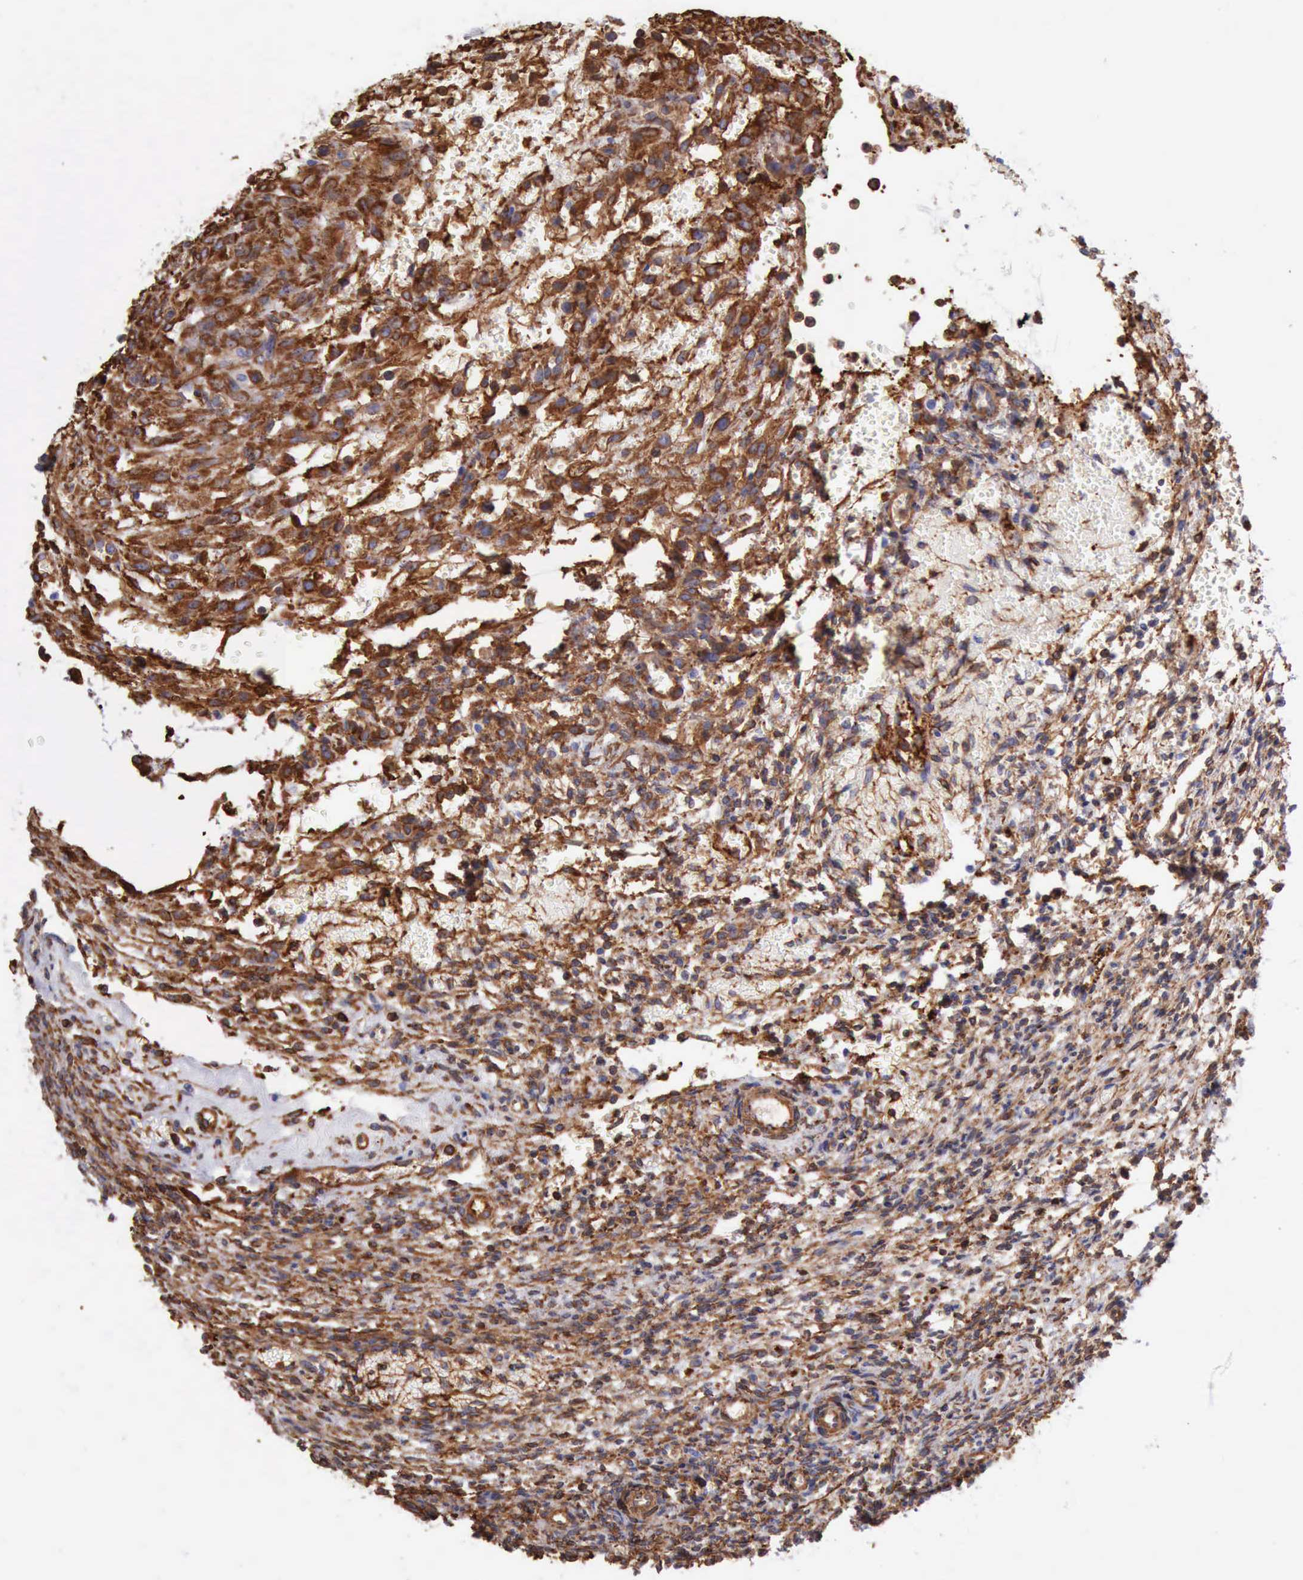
{"staining": {"intensity": "strong", "quantity": ">75%", "location": "cytoplasmic/membranous"}, "tissue": "ovary", "cell_type": "Ovarian stroma cells", "image_type": "normal", "snomed": [{"axis": "morphology", "description": "Normal tissue, NOS"}, {"axis": "topography", "description": "Ovary"}], "caption": "The image displays immunohistochemical staining of benign ovary. There is strong cytoplasmic/membranous positivity is present in approximately >75% of ovarian stroma cells.", "gene": "FLNA", "patient": {"sex": "female", "age": 39}}